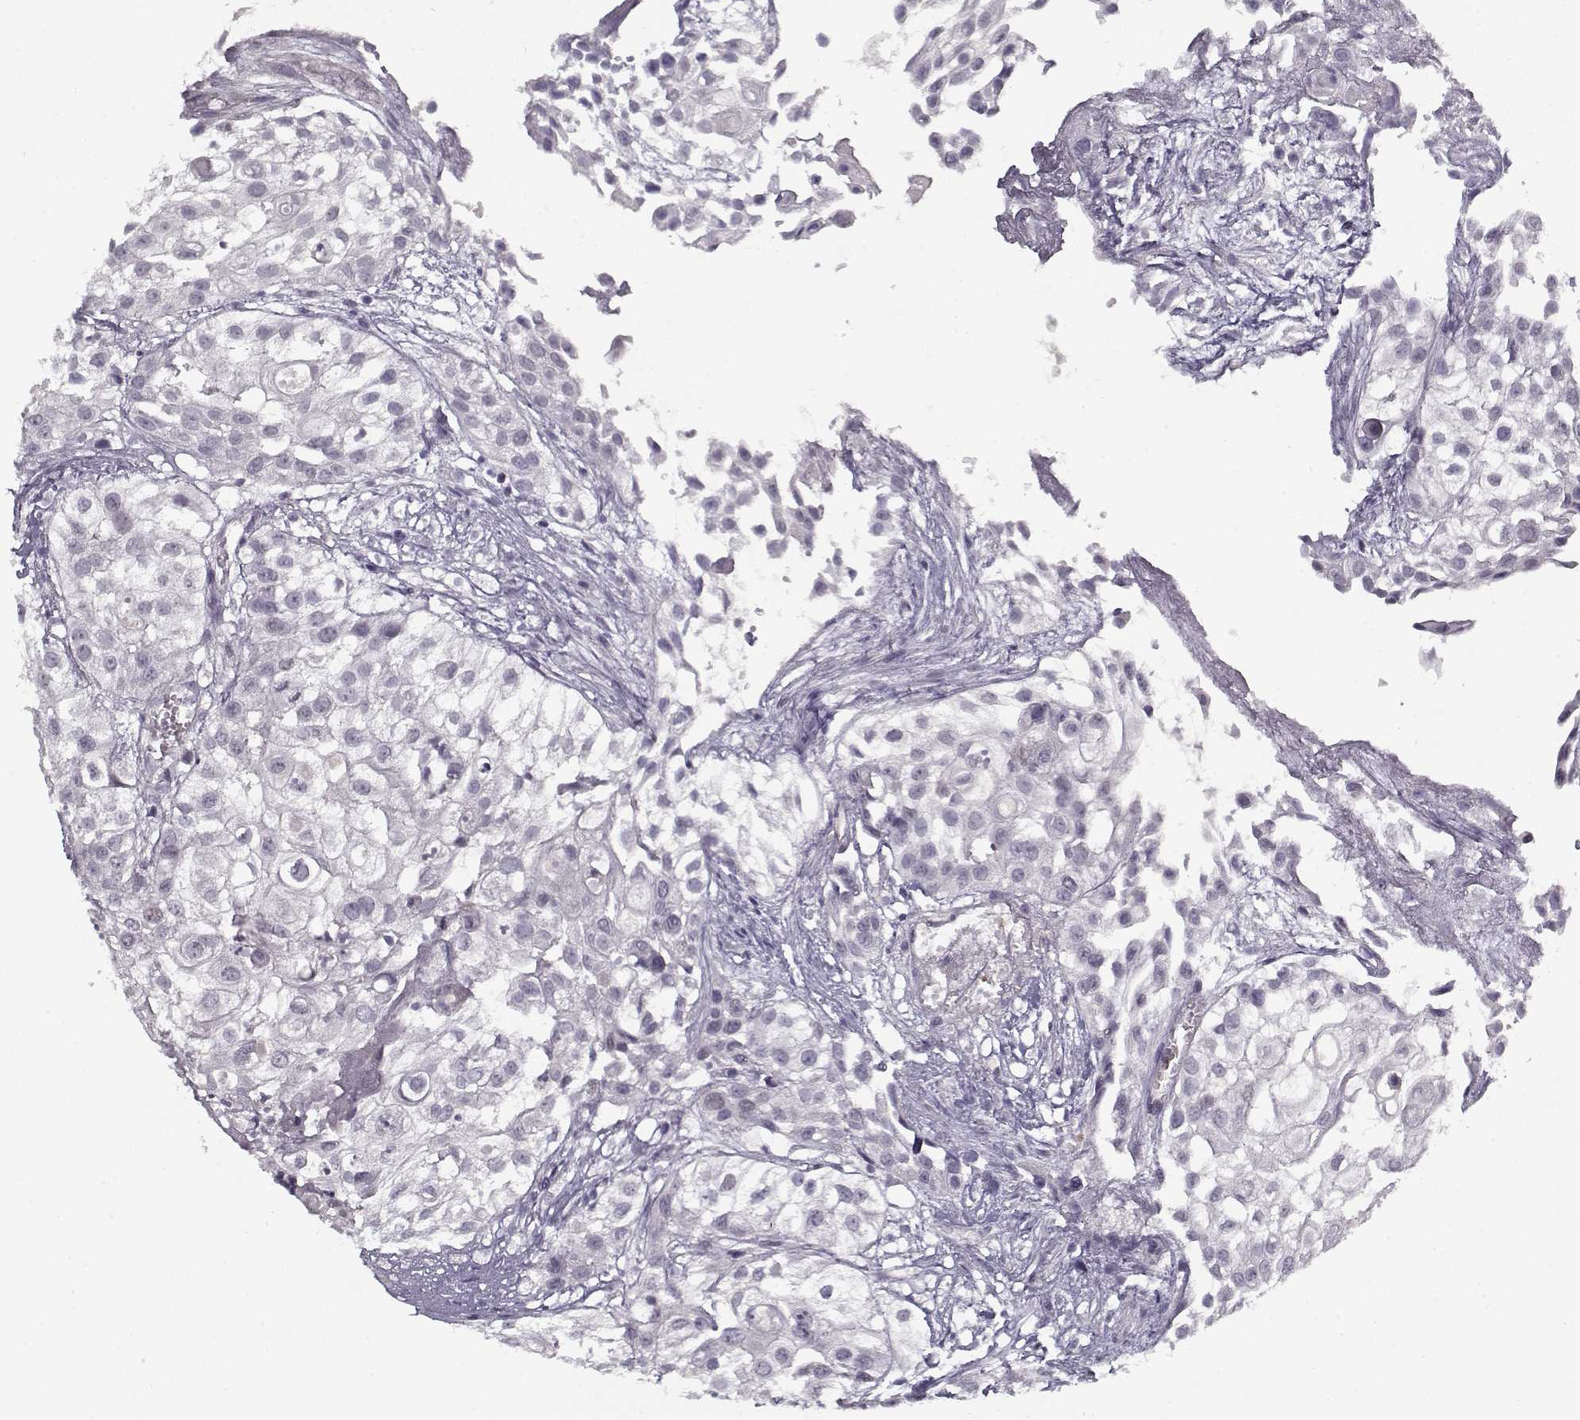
{"staining": {"intensity": "negative", "quantity": "none", "location": "none"}, "tissue": "urothelial cancer", "cell_type": "Tumor cells", "image_type": "cancer", "snomed": [{"axis": "morphology", "description": "Urothelial carcinoma, High grade"}, {"axis": "topography", "description": "Urinary bladder"}], "caption": "Urothelial cancer was stained to show a protein in brown. There is no significant staining in tumor cells. (Brightfield microscopy of DAB IHC at high magnification).", "gene": "LAMA2", "patient": {"sex": "female", "age": 79}}